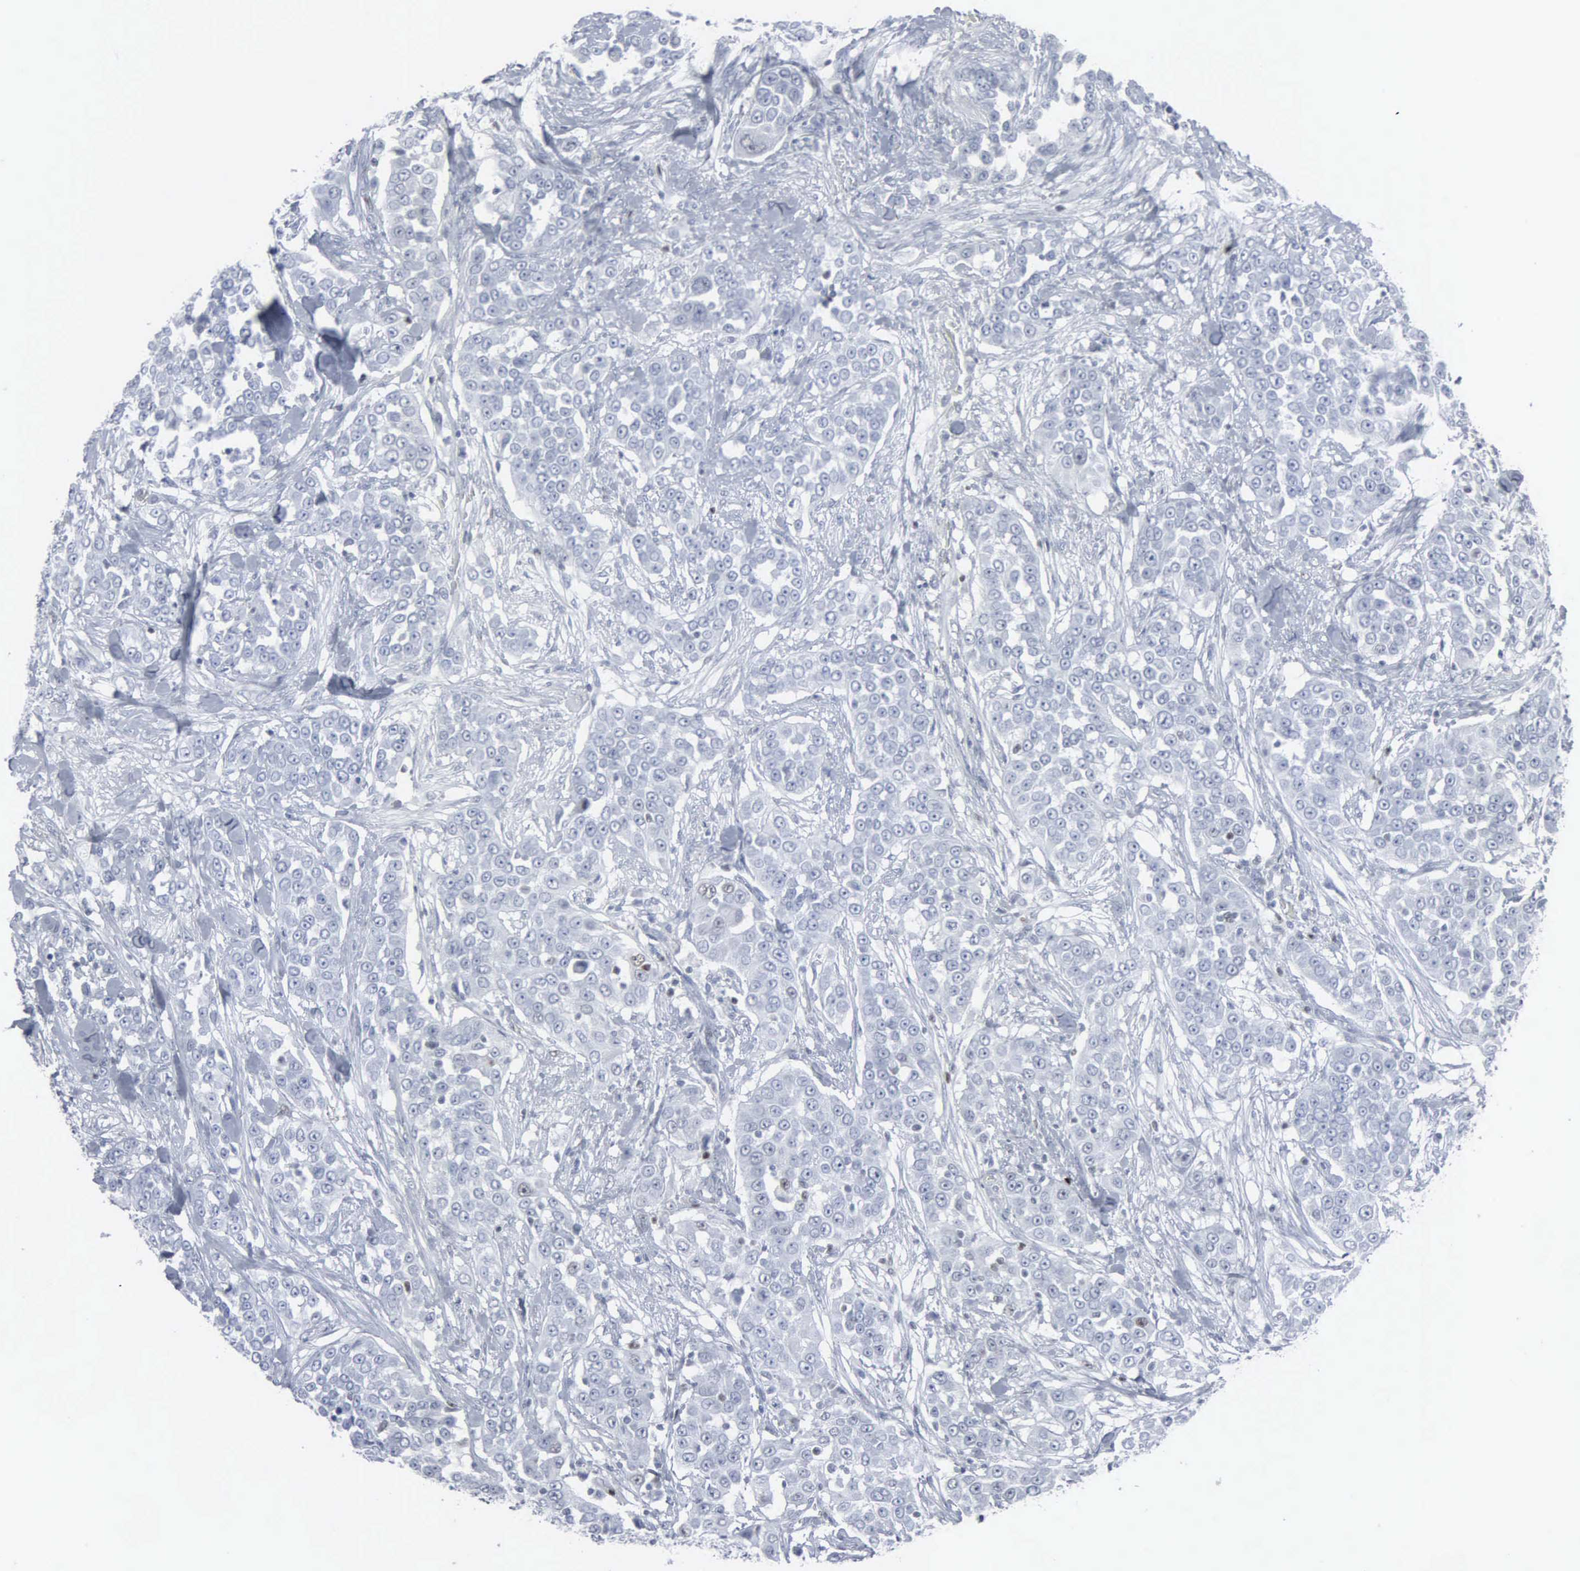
{"staining": {"intensity": "negative", "quantity": "none", "location": "none"}, "tissue": "urothelial cancer", "cell_type": "Tumor cells", "image_type": "cancer", "snomed": [{"axis": "morphology", "description": "Urothelial carcinoma, High grade"}, {"axis": "topography", "description": "Urinary bladder"}], "caption": "Human urothelial cancer stained for a protein using immunohistochemistry (IHC) demonstrates no positivity in tumor cells.", "gene": "CCND3", "patient": {"sex": "female", "age": 80}}